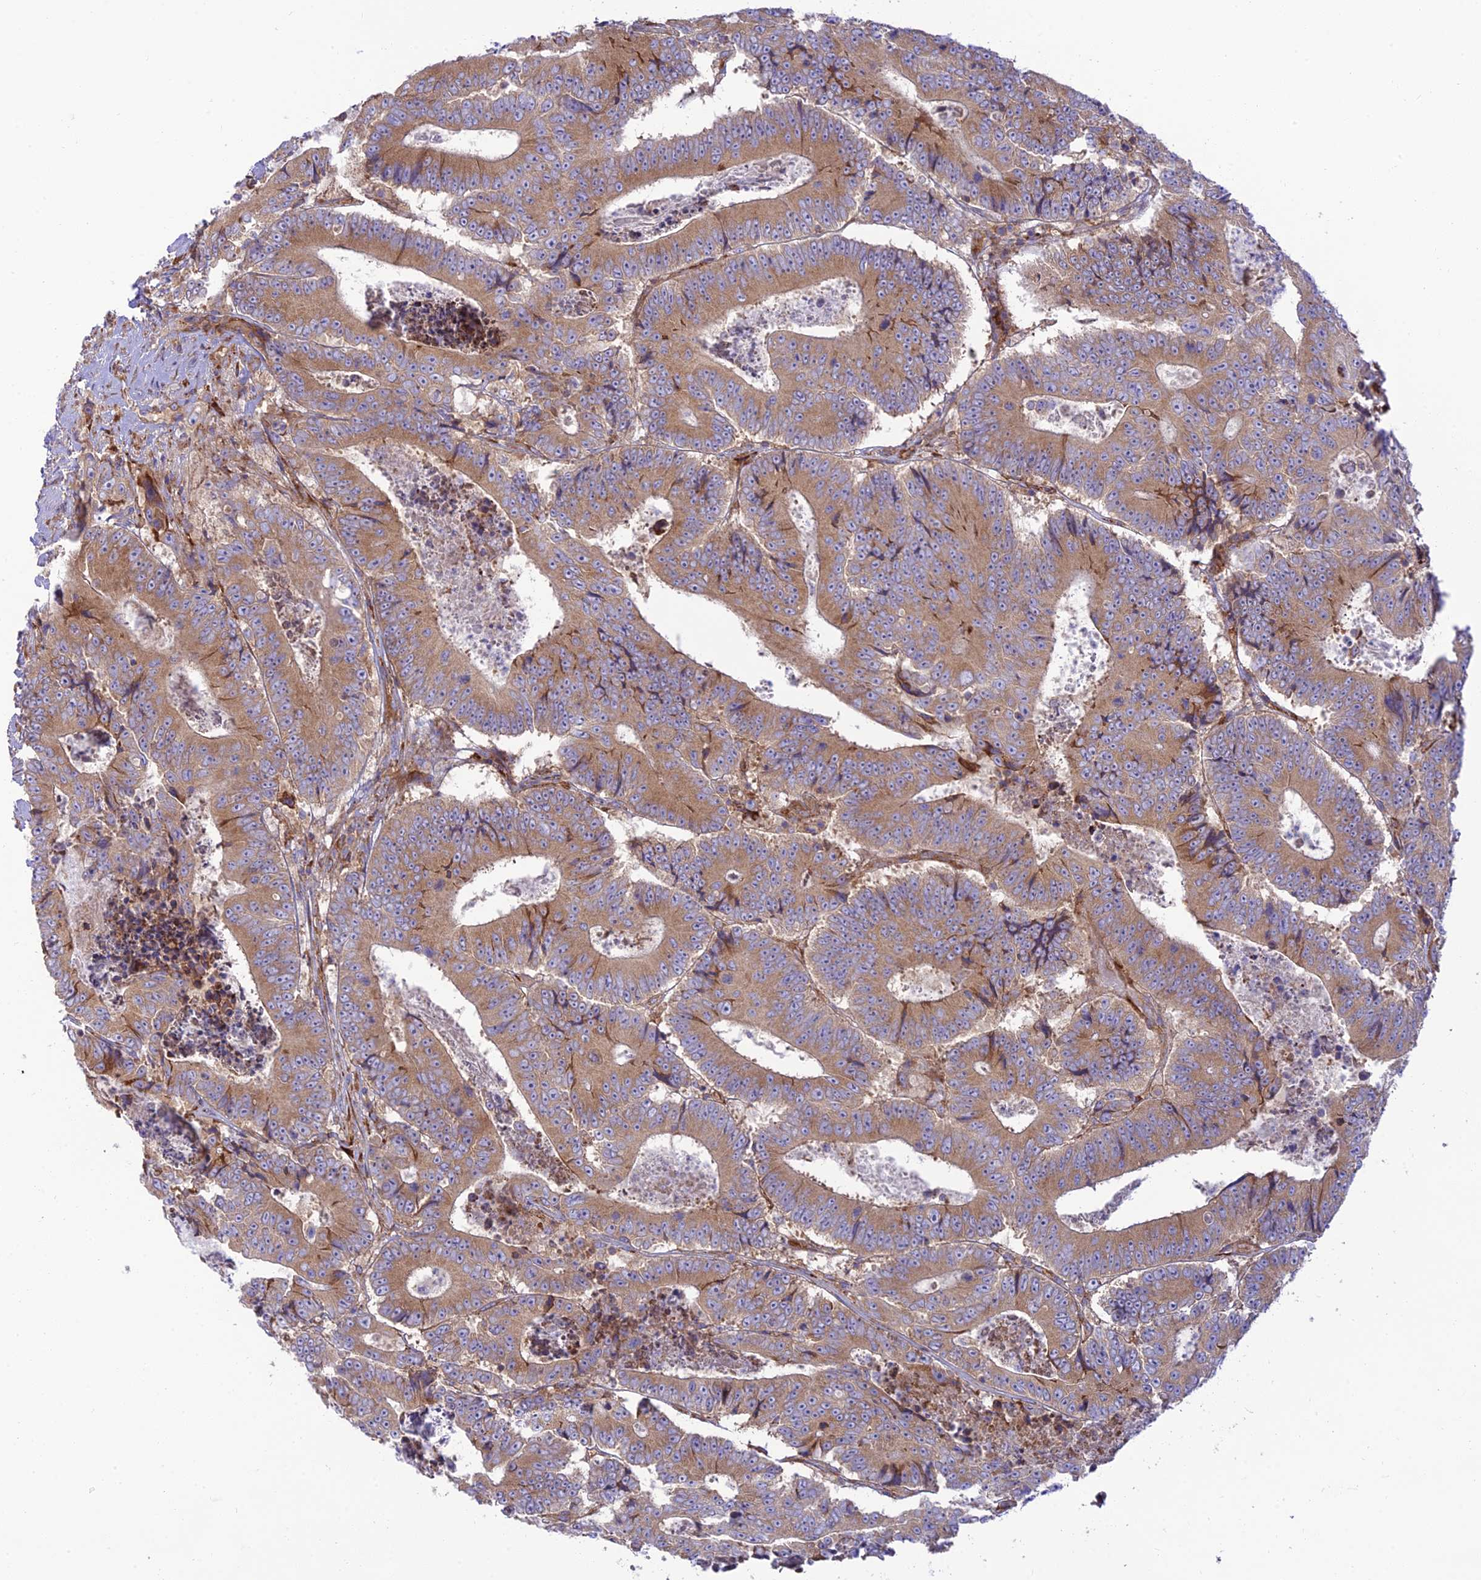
{"staining": {"intensity": "moderate", "quantity": ">75%", "location": "cytoplasmic/membranous"}, "tissue": "colorectal cancer", "cell_type": "Tumor cells", "image_type": "cancer", "snomed": [{"axis": "morphology", "description": "Adenocarcinoma, NOS"}, {"axis": "topography", "description": "Colon"}], "caption": "IHC (DAB) staining of human adenocarcinoma (colorectal) demonstrates moderate cytoplasmic/membranous protein expression in about >75% of tumor cells.", "gene": "PIMREG", "patient": {"sex": "male", "age": 83}}